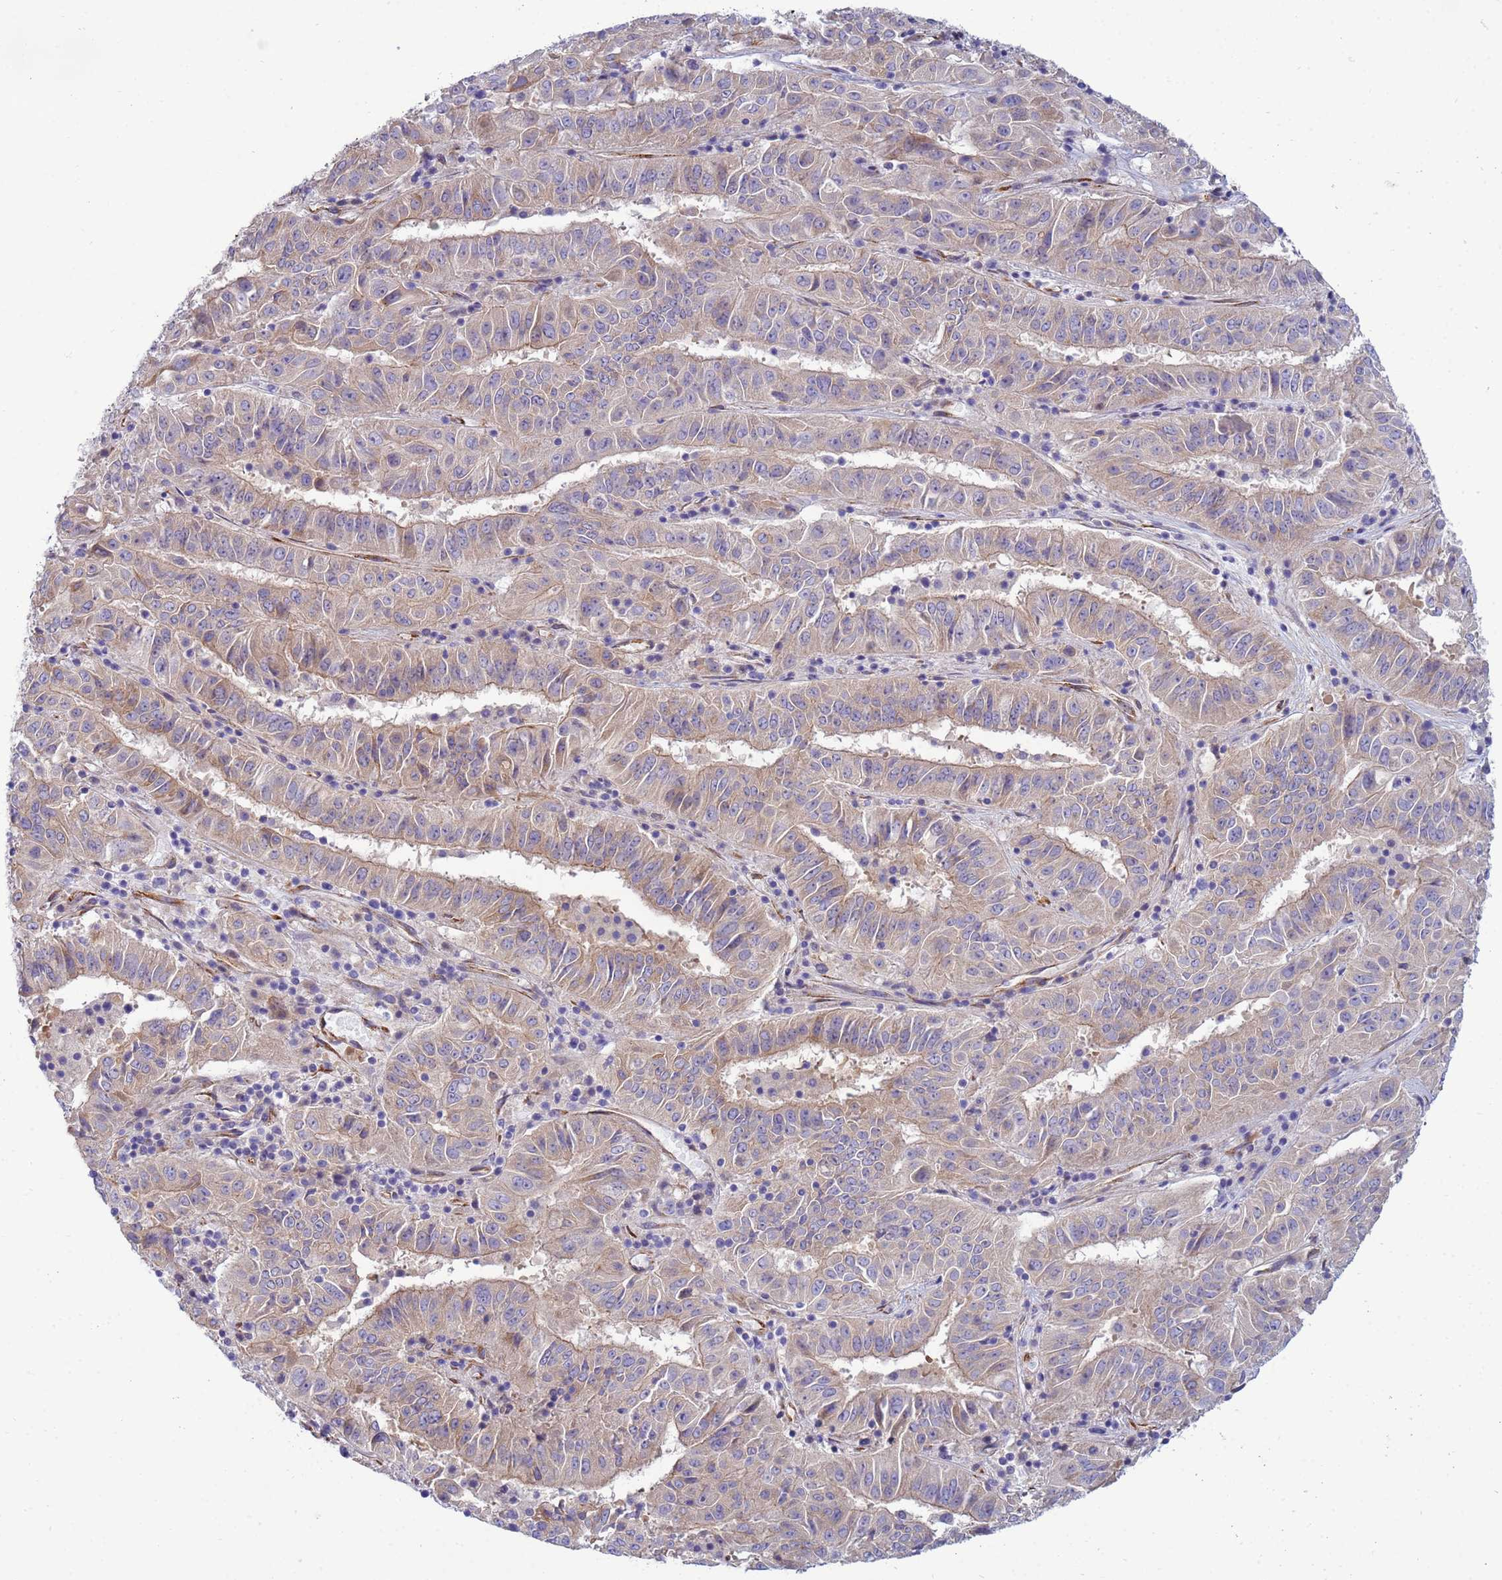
{"staining": {"intensity": "weak", "quantity": "25%-75%", "location": "cytoplasmic/membranous"}, "tissue": "pancreatic cancer", "cell_type": "Tumor cells", "image_type": "cancer", "snomed": [{"axis": "morphology", "description": "Adenocarcinoma, NOS"}, {"axis": "topography", "description": "Pancreas"}], "caption": "A low amount of weak cytoplasmic/membranous expression is present in approximately 25%-75% of tumor cells in pancreatic cancer tissue.", "gene": "TRPC6", "patient": {"sex": "male", "age": 63}}